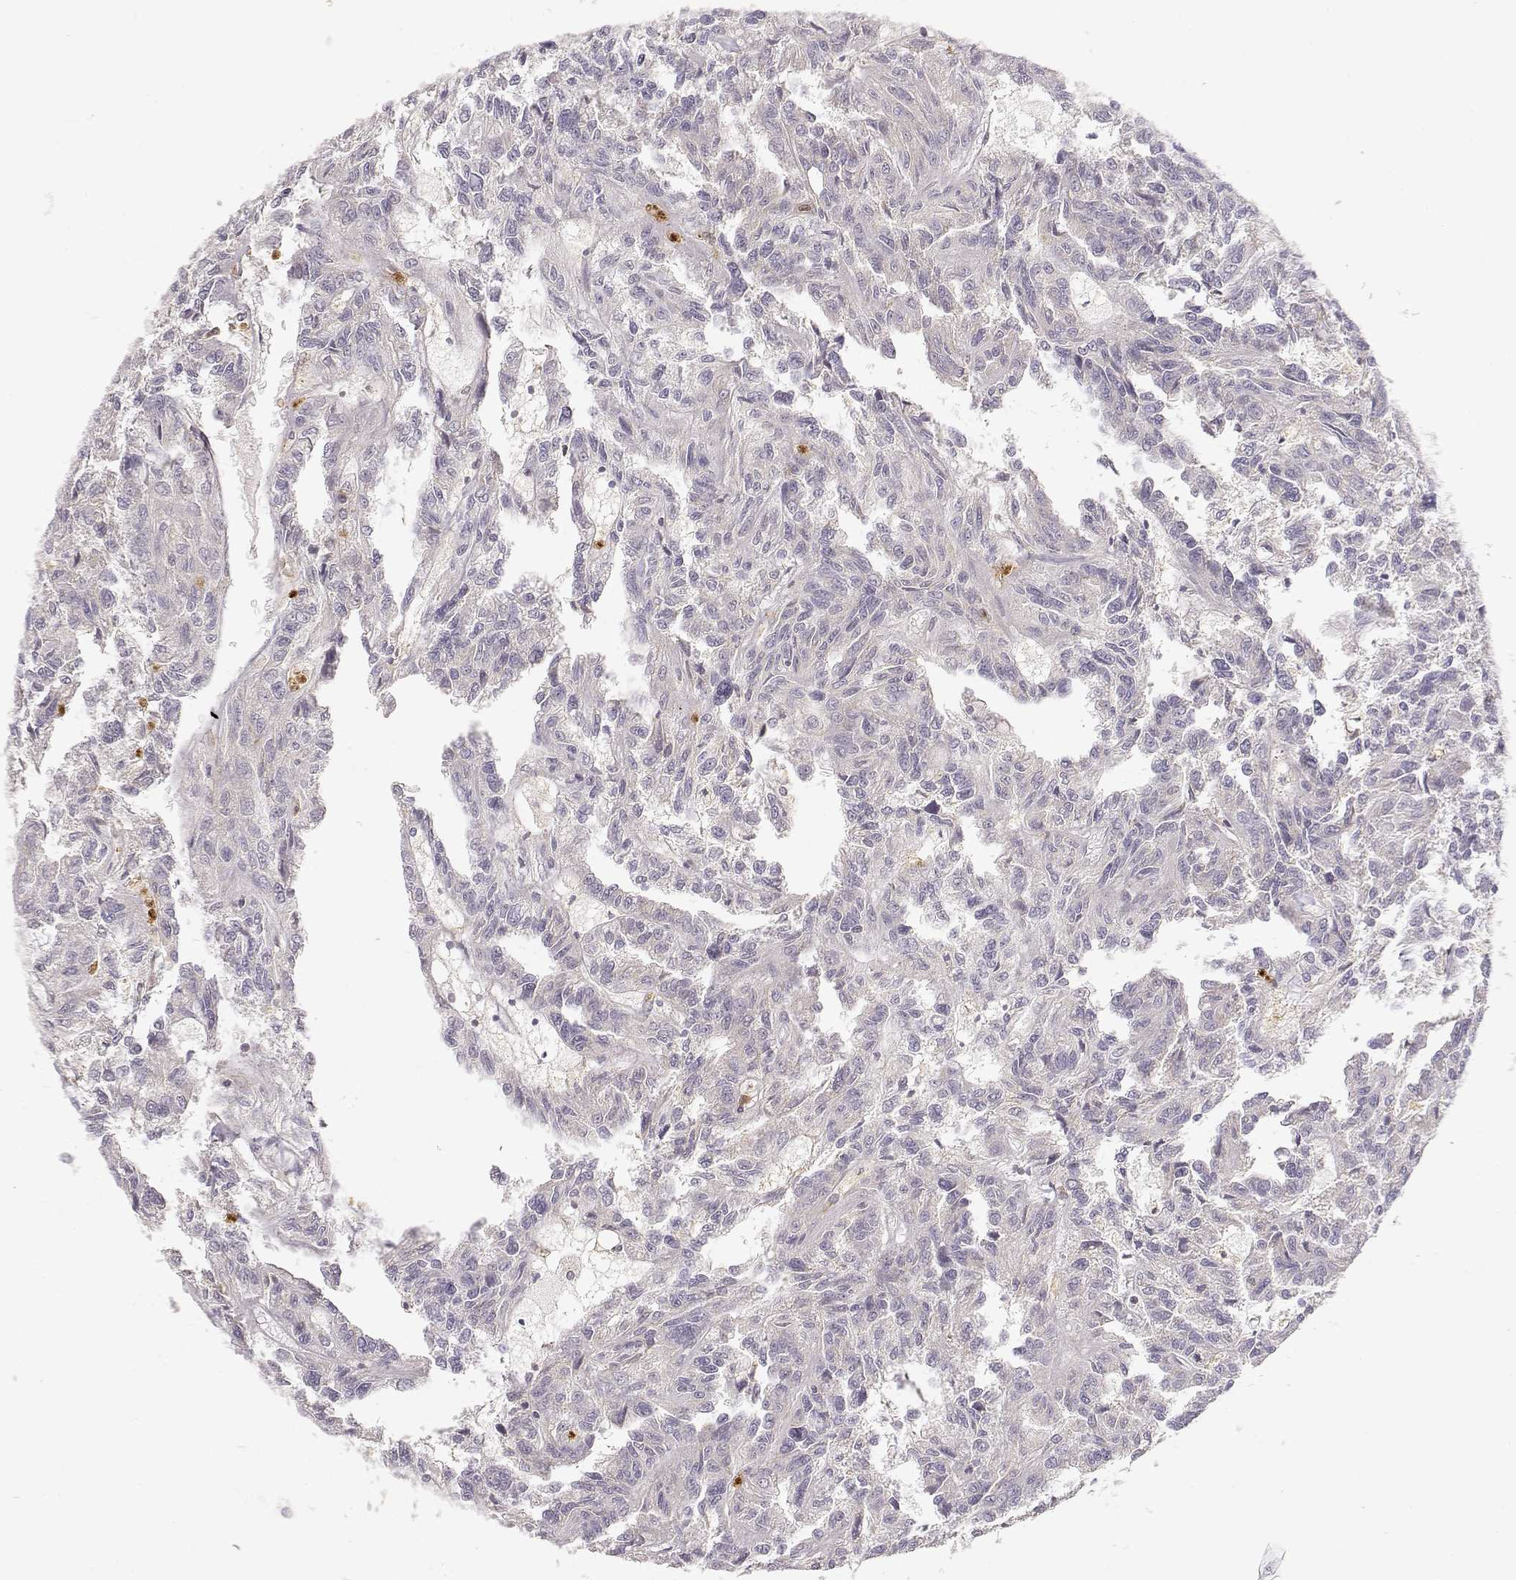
{"staining": {"intensity": "negative", "quantity": "none", "location": "none"}, "tissue": "renal cancer", "cell_type": "Tumor cells", "image_type": "cancer", "snomed": [{"axis": "morphology", "description": "Adenocarcinoma, NOS"}, {"axis": "topography", "description": "Kidney"}], "caption": "Protein analysis of adenocarcinoma (renal) exhibits no significant positivity in tumor cells.", "gene": "ARHGEF2", "patient": {"sex": "male", "age": 79}}